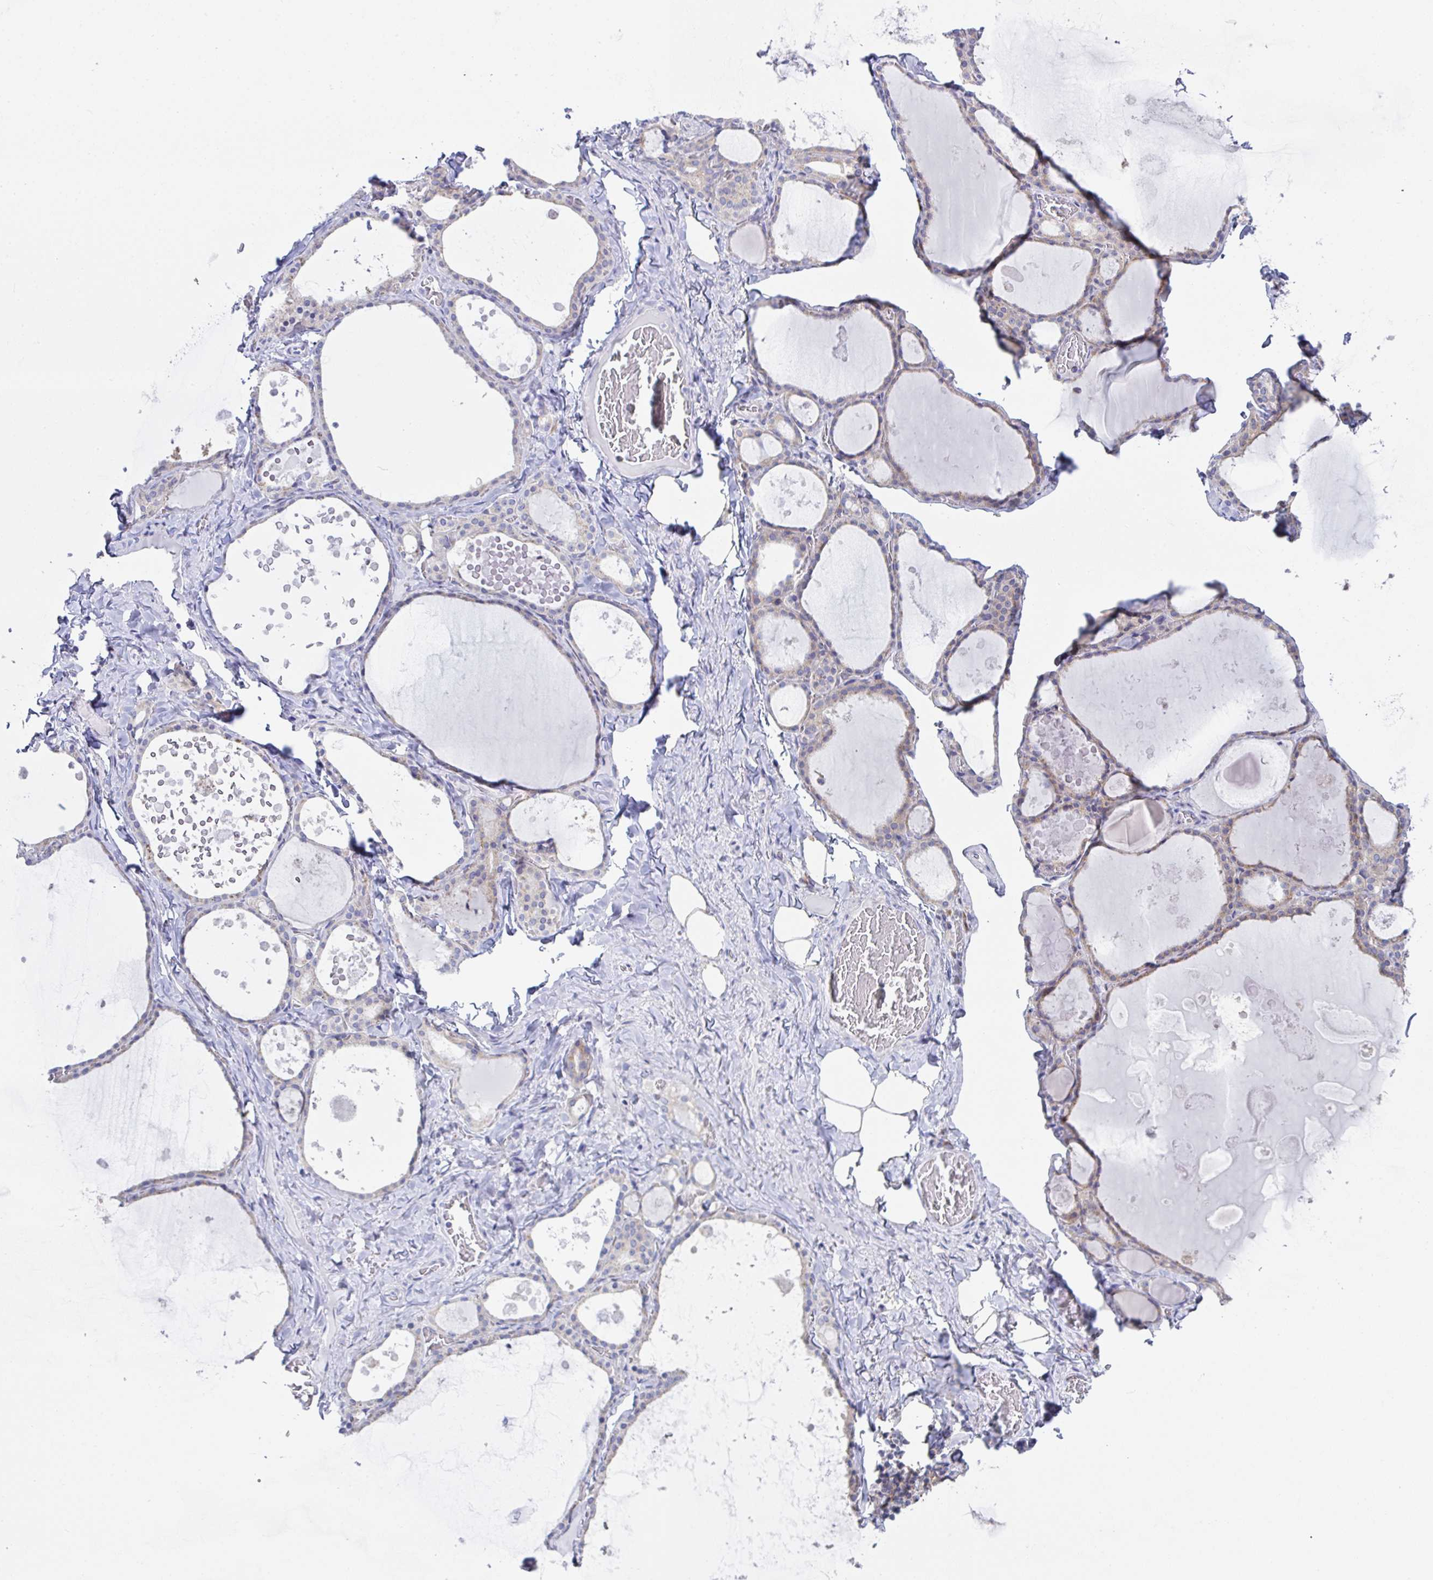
{"staining": {"intensity": "negative", "quantity": "none", "location": "none"}, "tissue": "thyroid gland", "cell_type": "Glandular cells", "image_type": "normal", "snomed": [{"axis": "morphology", "description": "Normal tissue, NOS"}, {"axis": "topography", "description": "Thyroid gland"}], "caption": "IHC image of normal thyroid gland stained for a protein (brown), which reveals no expression in glandular cells. (IHC, brightfield microscopy, high magnification).", "gene": "FAU", "patient": {"sex": "male", "age": 56}}